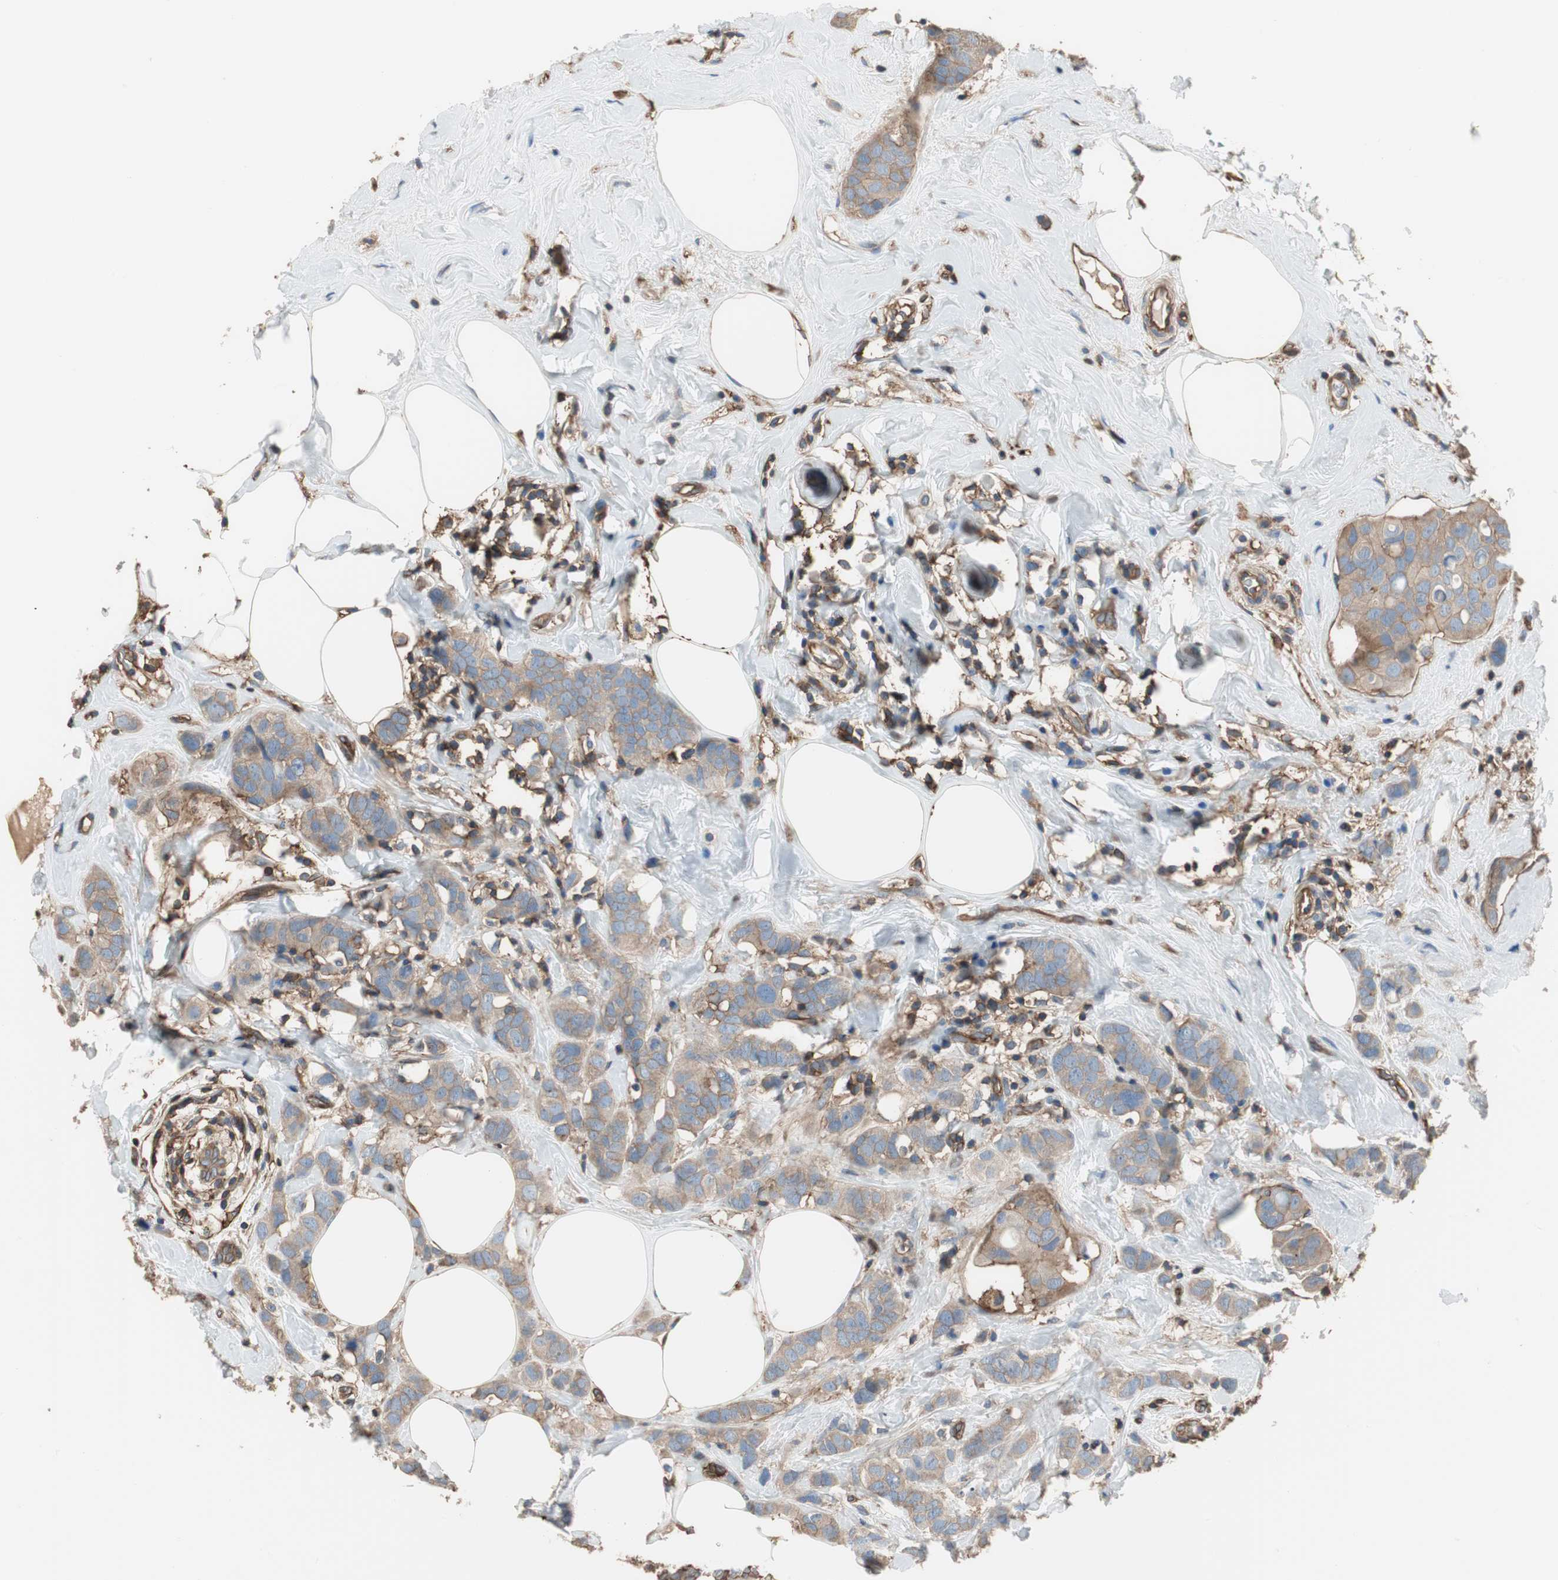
{"staining": {"intensity": "weak", "quantity": ">75%", "location": "cytoplasmic/membranous"}, "tissue": "breast cancer", "cell_type": "Tumor cells", "image_type": "cancer", "snomed": [{"axis": "morphology", "description": "Normal tissue, NOS"}, {"axis": "morphology", "description": "Duct carcinoma"}, {"axis": "topography", "description": "Breast"}], "caption": "Protein analysis of breast invasive ductal carcinoma tissue displays weak cytoplasmic/membranous staining in about >75% of tumor cells.", "gene": "IL1RL1", "patient": {"sex": "female", "age": 50}}